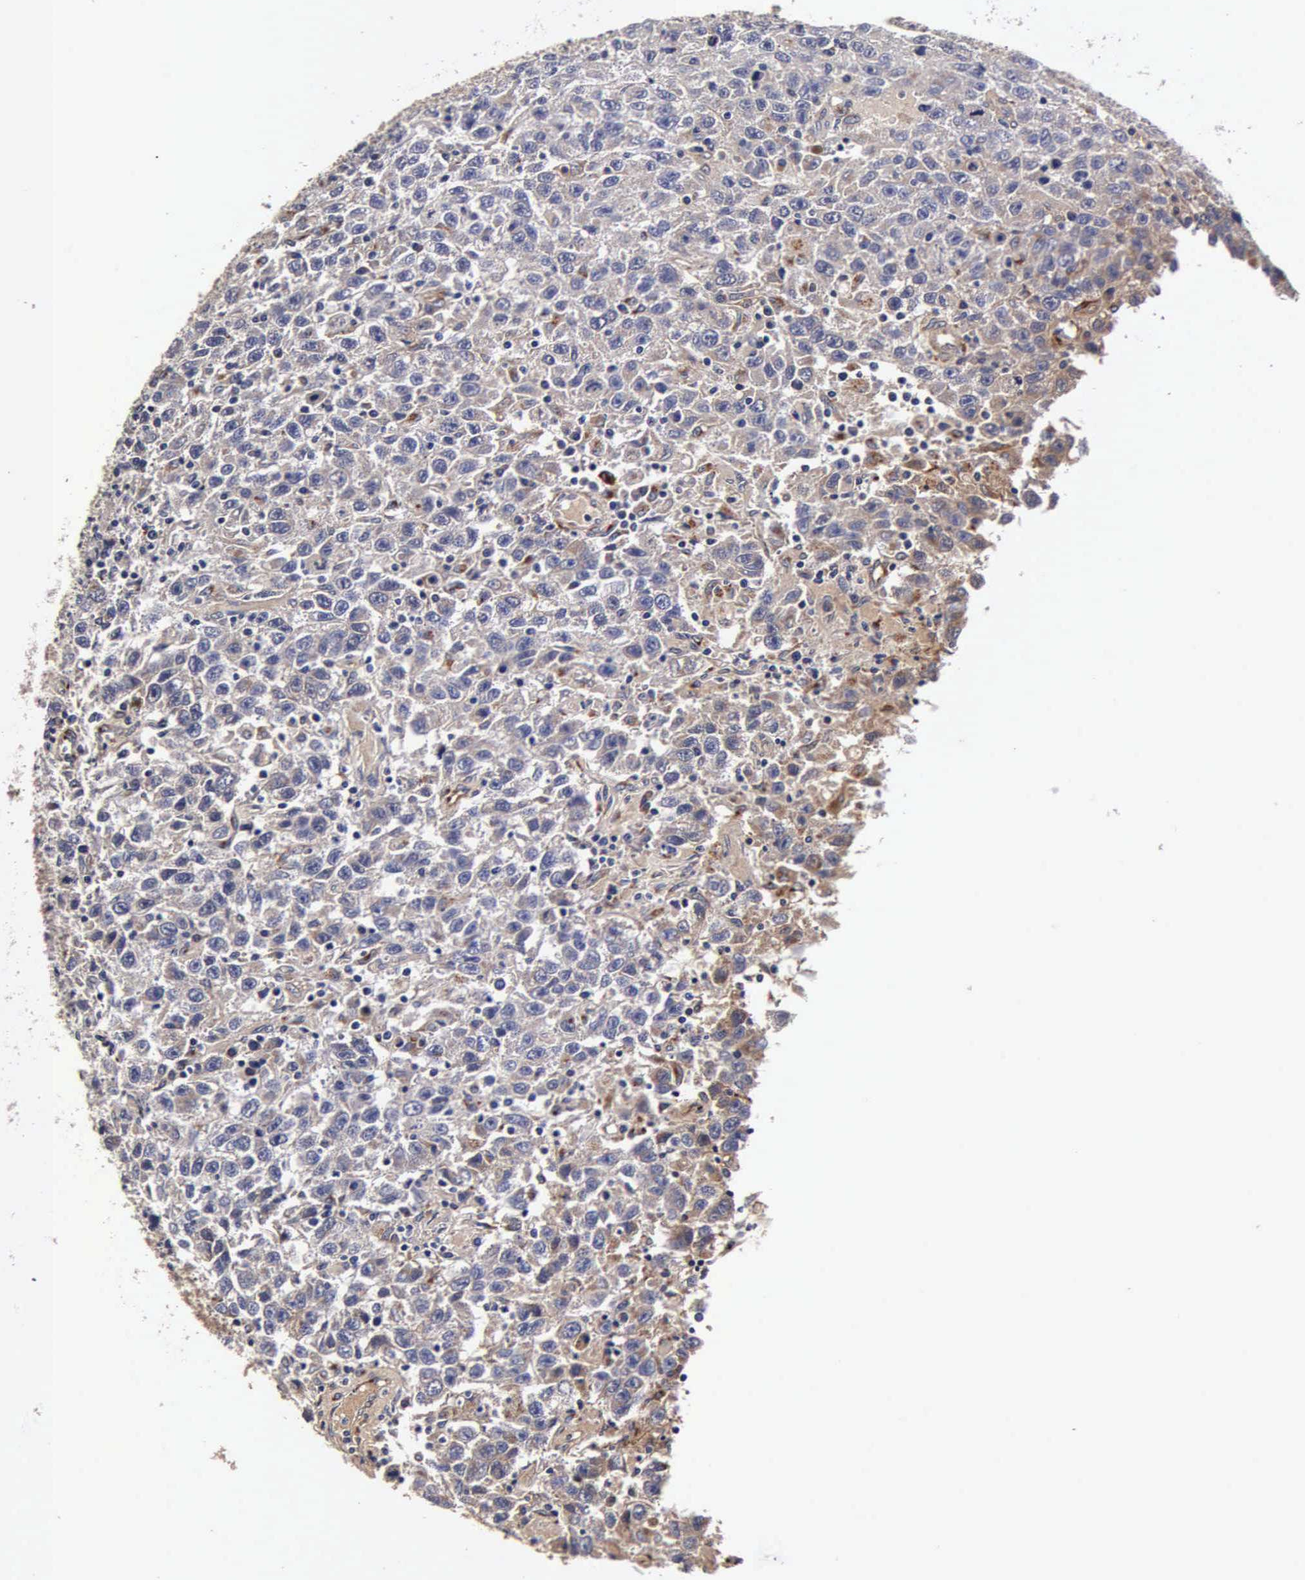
{"staining": {"intensity": "negative", "quantity": "none", "location": "none"}, "tissue": "testis cancer", "cell_type": "Tumor cells", "image_type": "cancer", "snomed": [{"axis": "morphology", "description": "Seminoma, NOS"}, {"axis": "topography", "description": "Testis"}], "caption": "This micrograph is of testis seminoma stained with IHC to label a protein in brown with the nuclei are counter-stained blue. There is no positivity in tumor cells.", "gene": "CST3", "patient": {"sex": "male", "age": 41}}